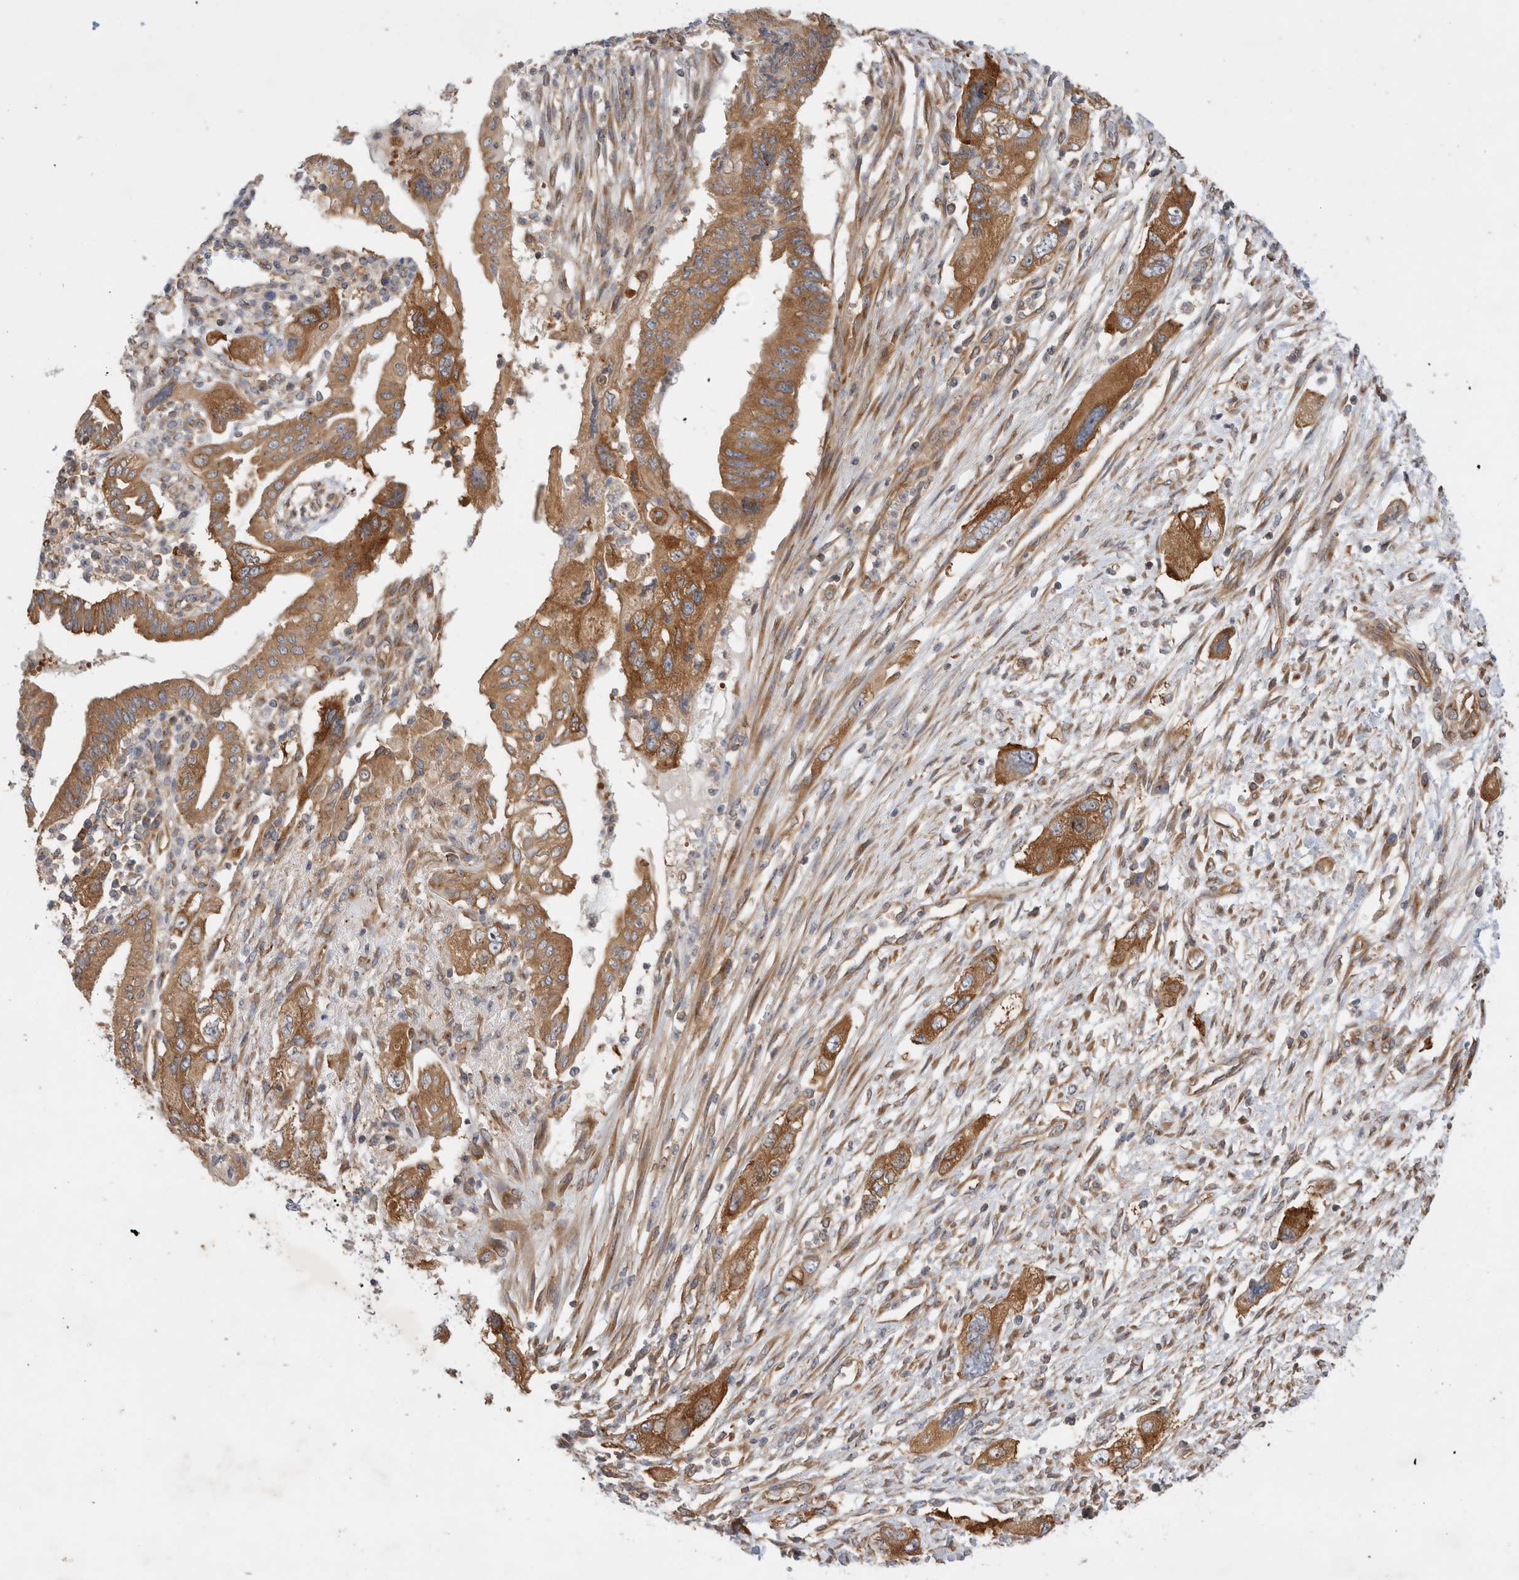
{"staining": {"intensity": "moderate", "quantity": ">75%", "location": "cytoplasmic/membranous"}, "tissue": "pancreatic cancer", "cell_type": "Tumor cells", "image_type": "cancer", "snomed": [{"axis": "morphology", "description": "Adenocarcinoma, NOS"}, {"axis": "topography", "description": "Pancreas"}], "caption": "An immunohistochemistry micrograph of tumor tissue is shown. Protein staining in brown shows moderate cytoplasmic/membranous positivity in pancreatic cancer within tumor cells.", "gene": "GPR150", "patient": {"sex": "female", "age": 73}}